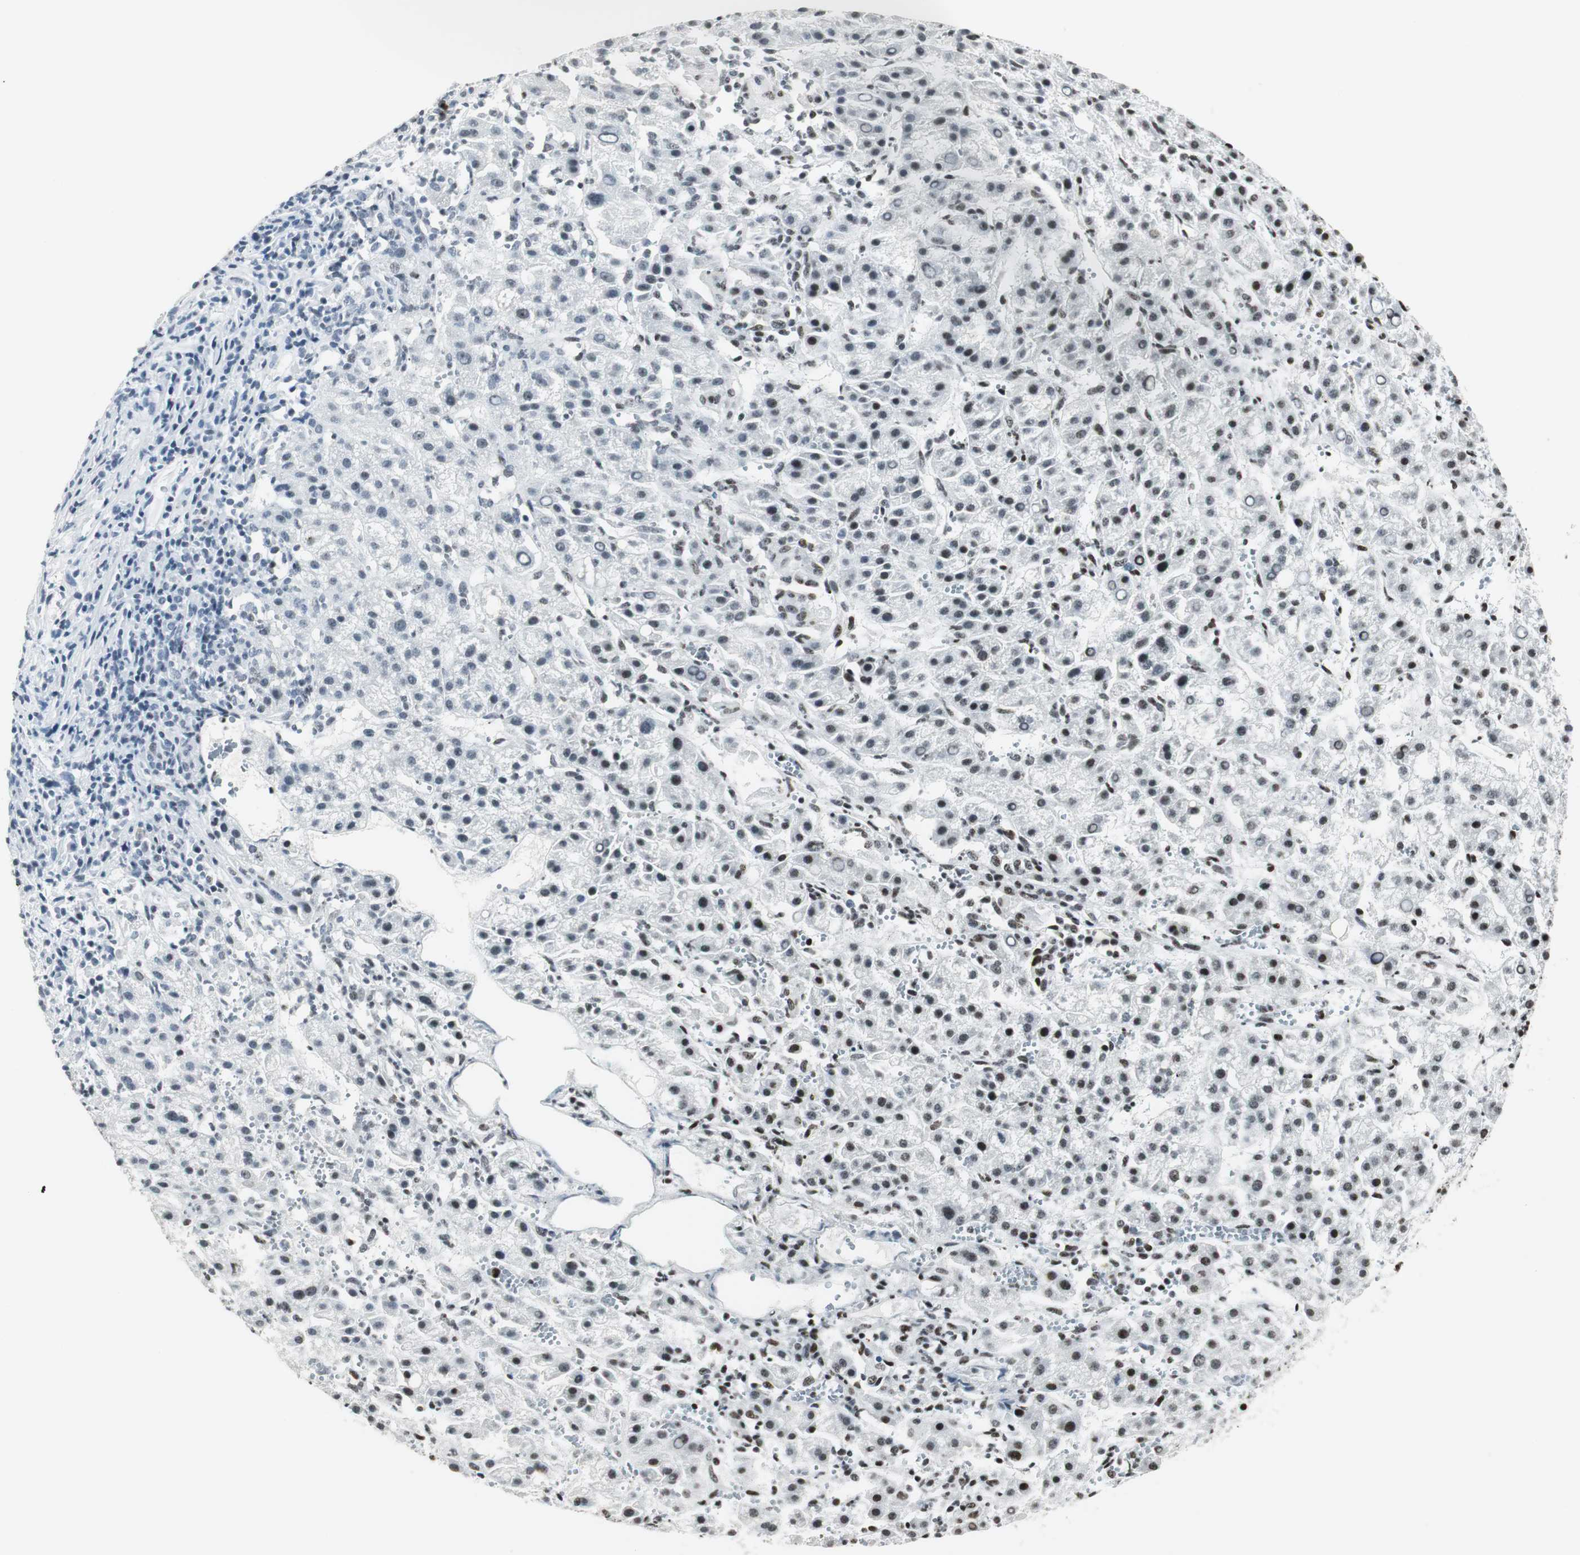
{"staining": {"intensity": "moderate", "quantity": "25%-75%", "location": "nuclear"}, "tissue": "liver cancer", "cell_type": "Tumor cells", "image_type": "cancer", "snomed": [{"axis": "morphology", "description": "Carcinoma, Hepatocellular, NOS"}, {"axis": "topography", "description": "Liver"}], "caption": "Moderate nuclear protein expression is seen in about 25%-75% of tumor cells in liver cancer.", "gene": "RBBP4", "patient": {"sex": "female", "age": 58}}